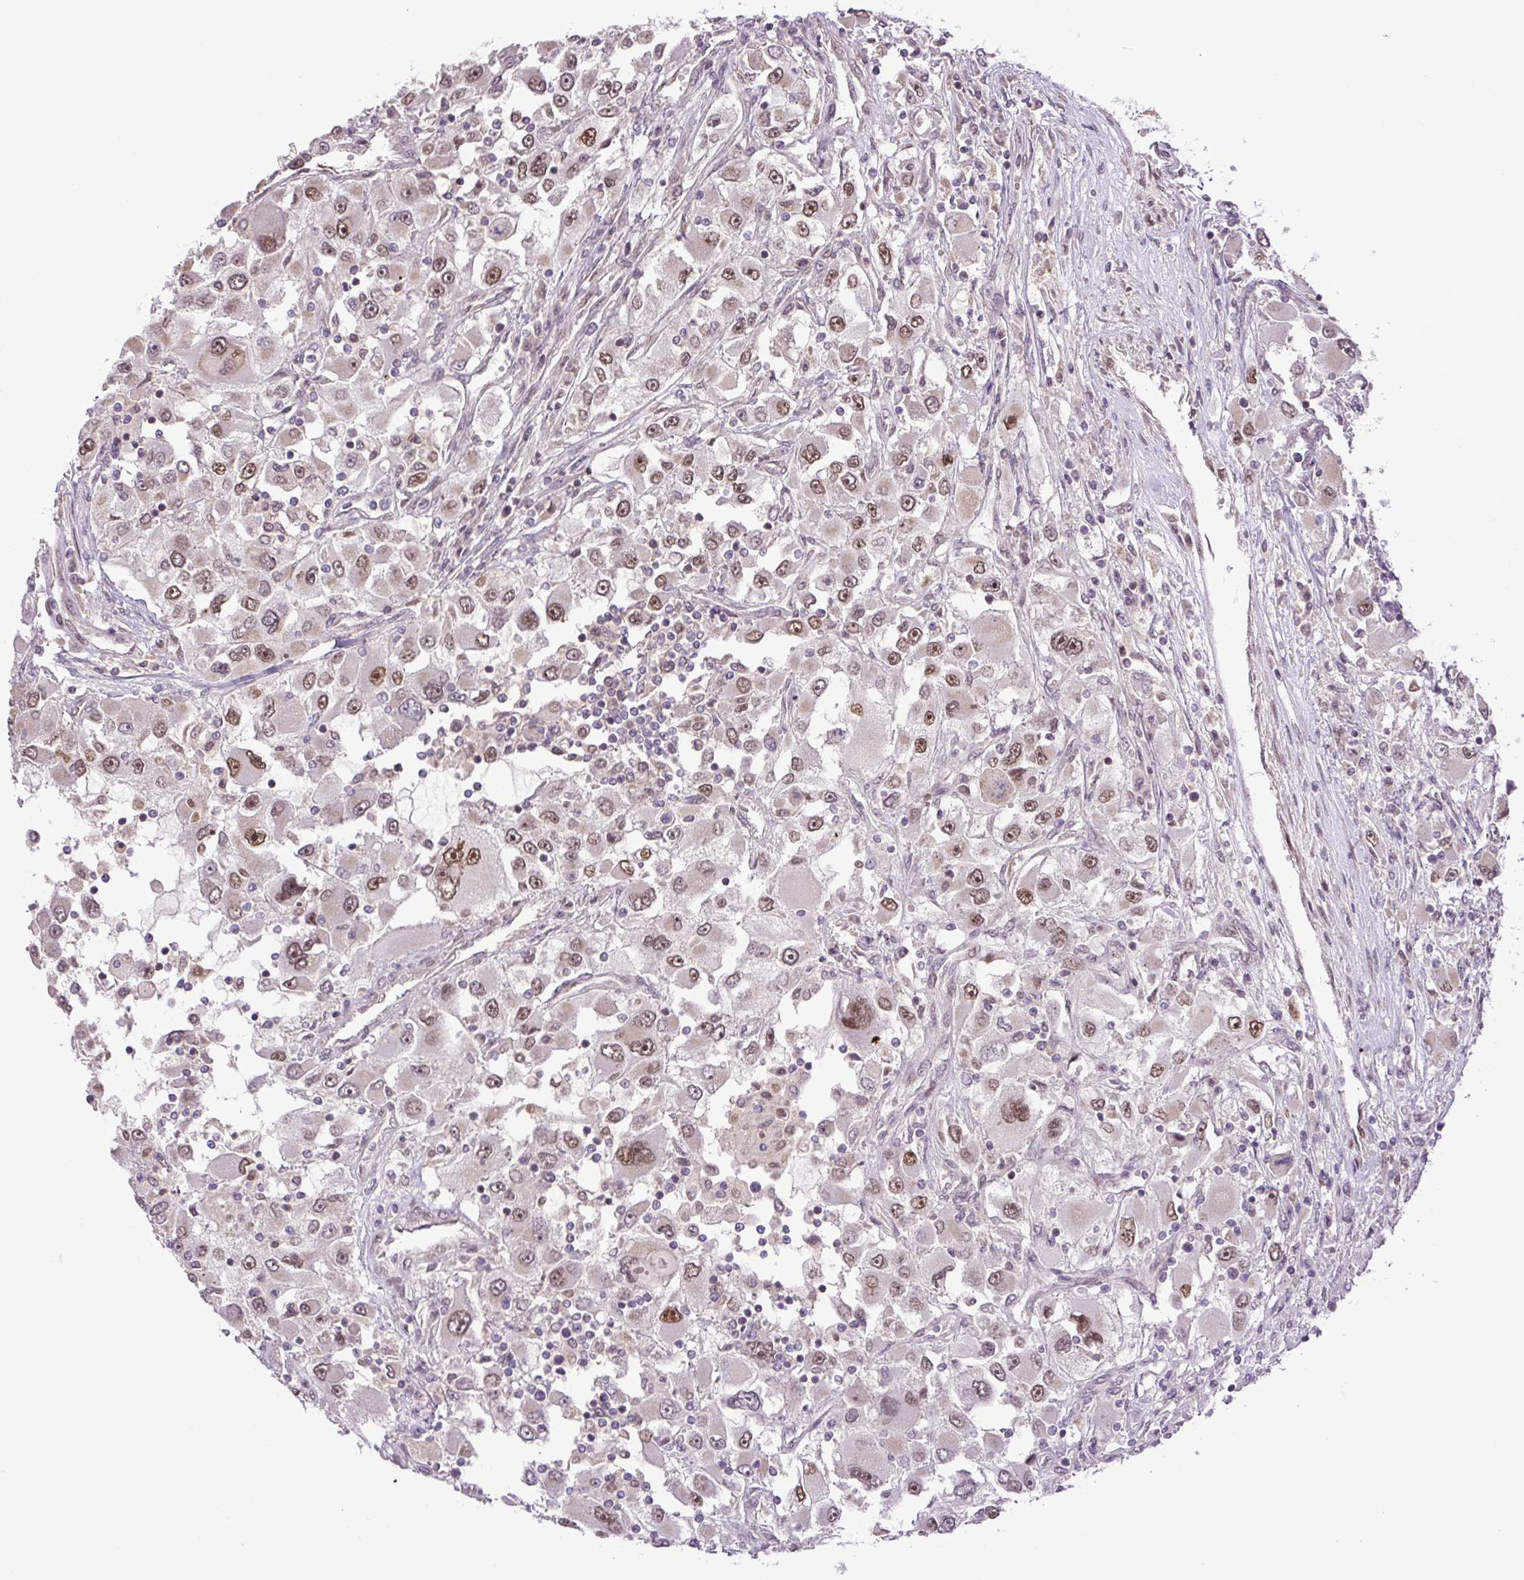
{"staining": {"intensity": "moderate", "quantity": ">75%", "location": "nuclear"}, "tissue": "renal cancer", "cell_type": "Tumor cells", "image_type": "cancer", "snomed": [{"axis": "morphology", "description": "Adenocarcinoma, NOS"}, {"axis": "topography", "description": "Kidney"}], "caption": "Renal cancer (adenocarcinoma) stained with a protein marker displays moderate staining in tumor cells.", "gene": "KPNA1", "patient": {"sex": "female", "age": 52}}